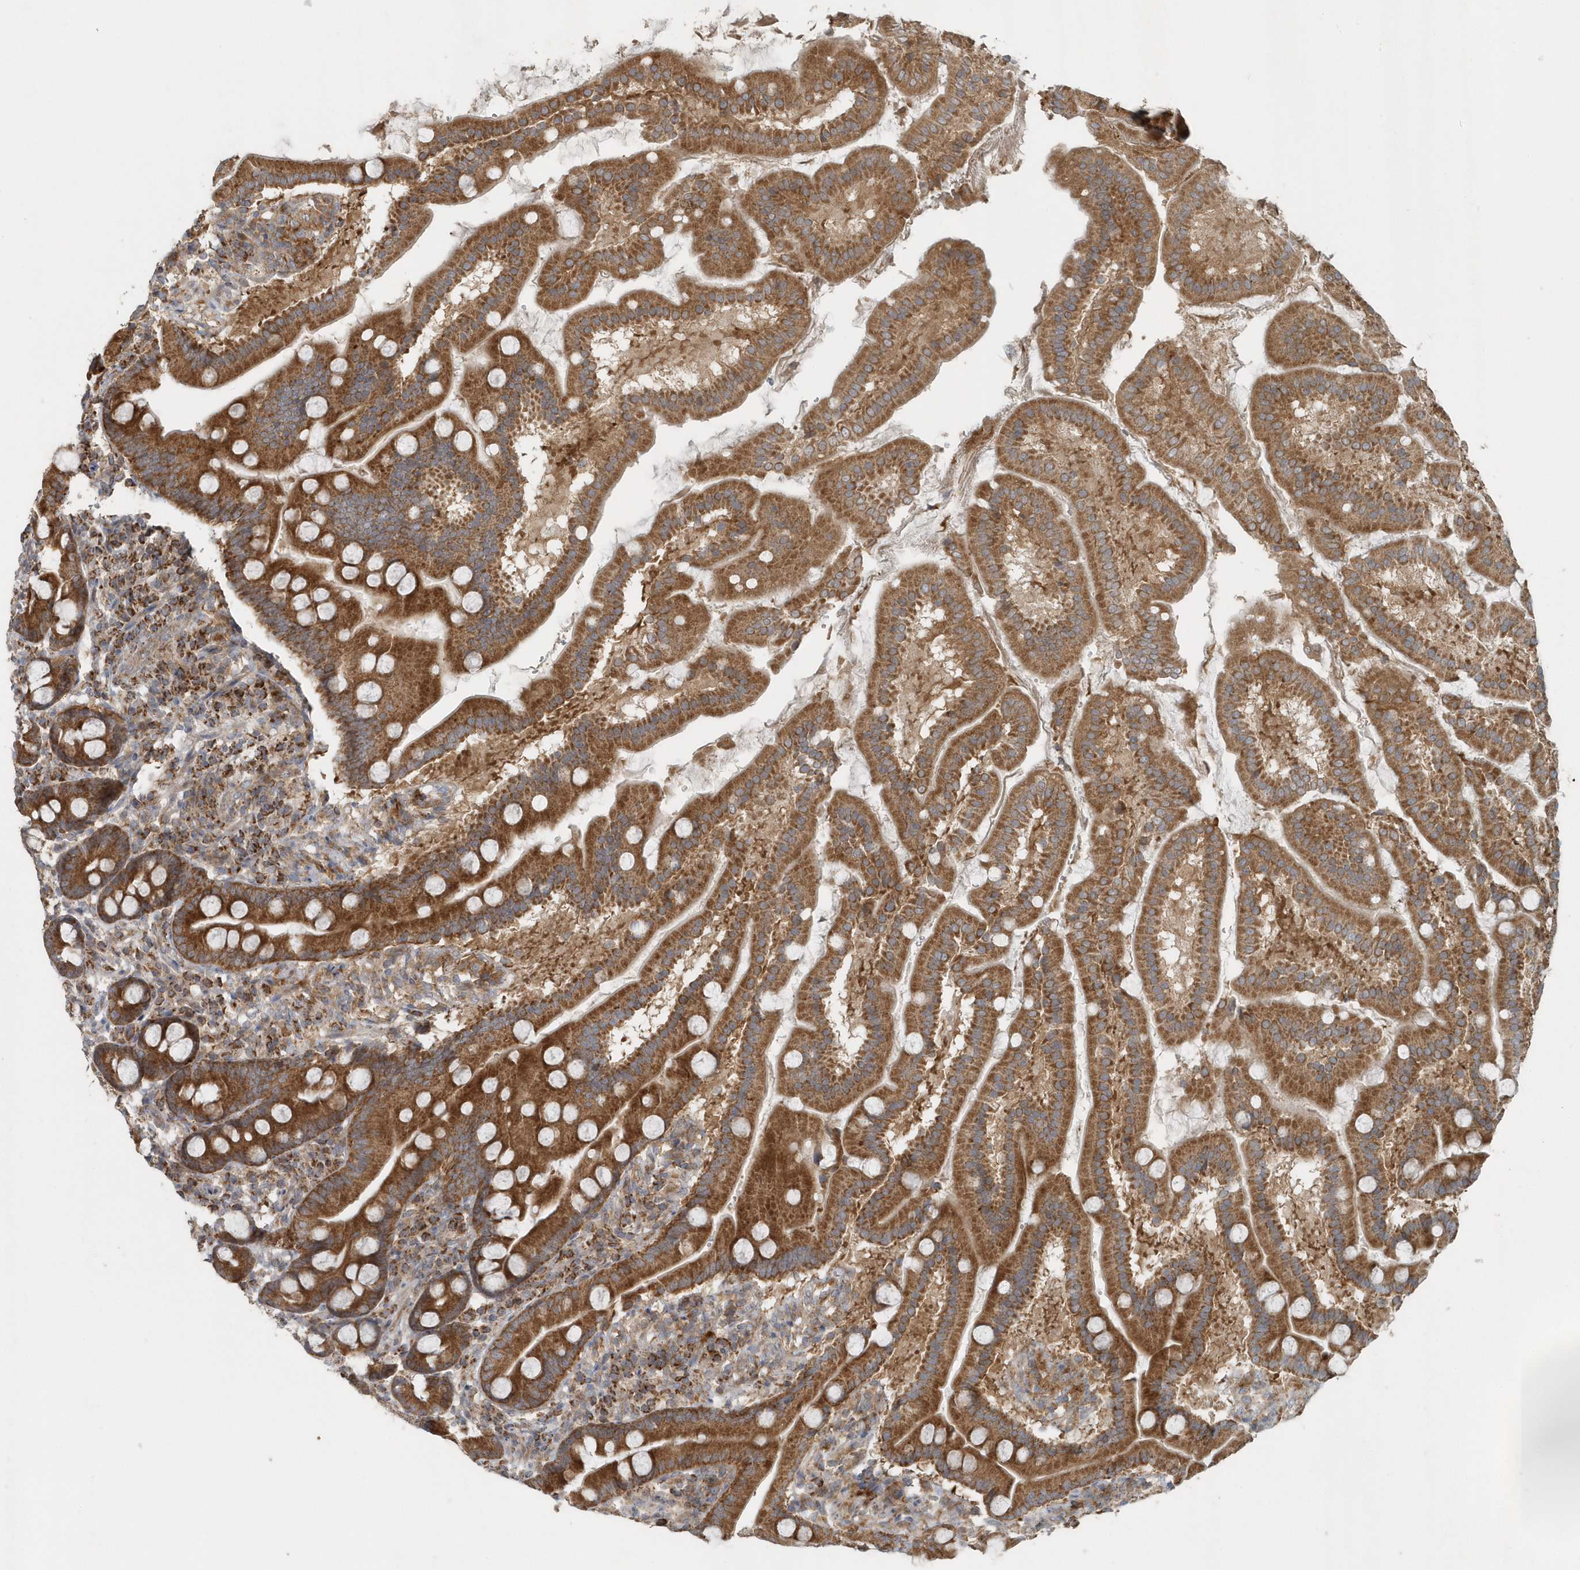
{"staining": {"intensity": "strong", "quantity": ">75%", "location": "cytoplasmic/membranous"}, "tissue": "duodenum", "cell_type": "Glandular cells", "image_type": "normal", "snomed": [{"axis": "morphology", "description": "Normal tissue, NOS"}, {"axis": "topography", "description": "Duodenum"}], "caption": "The histopathology image reveals staining of normal duodenum, revealing strong cytoplasmic/membranous protein positivity (brown color) within glandular cells.", "gene": "MMUT", "patient": {"sex": "male", "age": 50}}